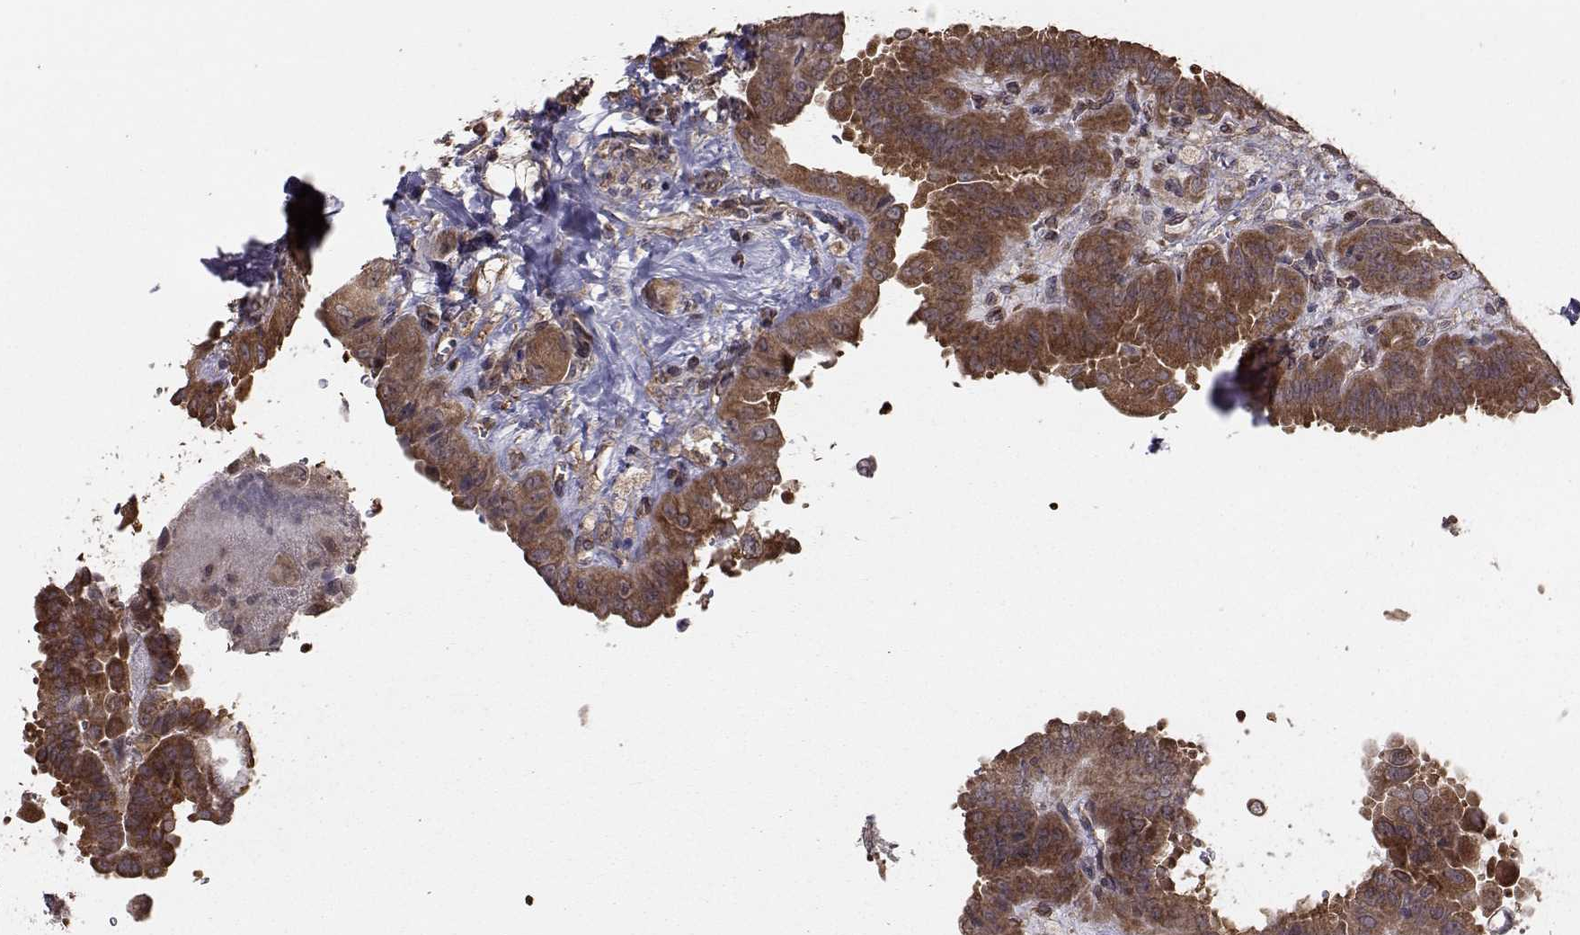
{"staining": {"intensity": "moderate", "quantity": ">75%", "location": "cytoplasmic/membranous"}, "tissue": "thyroid cancer", "cell_type": "Tumor cells", "image_type": "cancer", "snomed": [{"axis": "morphology", "description": "Papillary adenocarcinoma, NOS"}, {"axis": "topography", "description": "Thyroid gland"}], "caption": "Protein analysis of thyroid papillary adenocarcinoma tissue demonstrates moderate cytoplasmic/membranous staining in about >75% of tumor cells.", "gene": "TRIP10", "patient": {"sex": "female", "age": 37}}